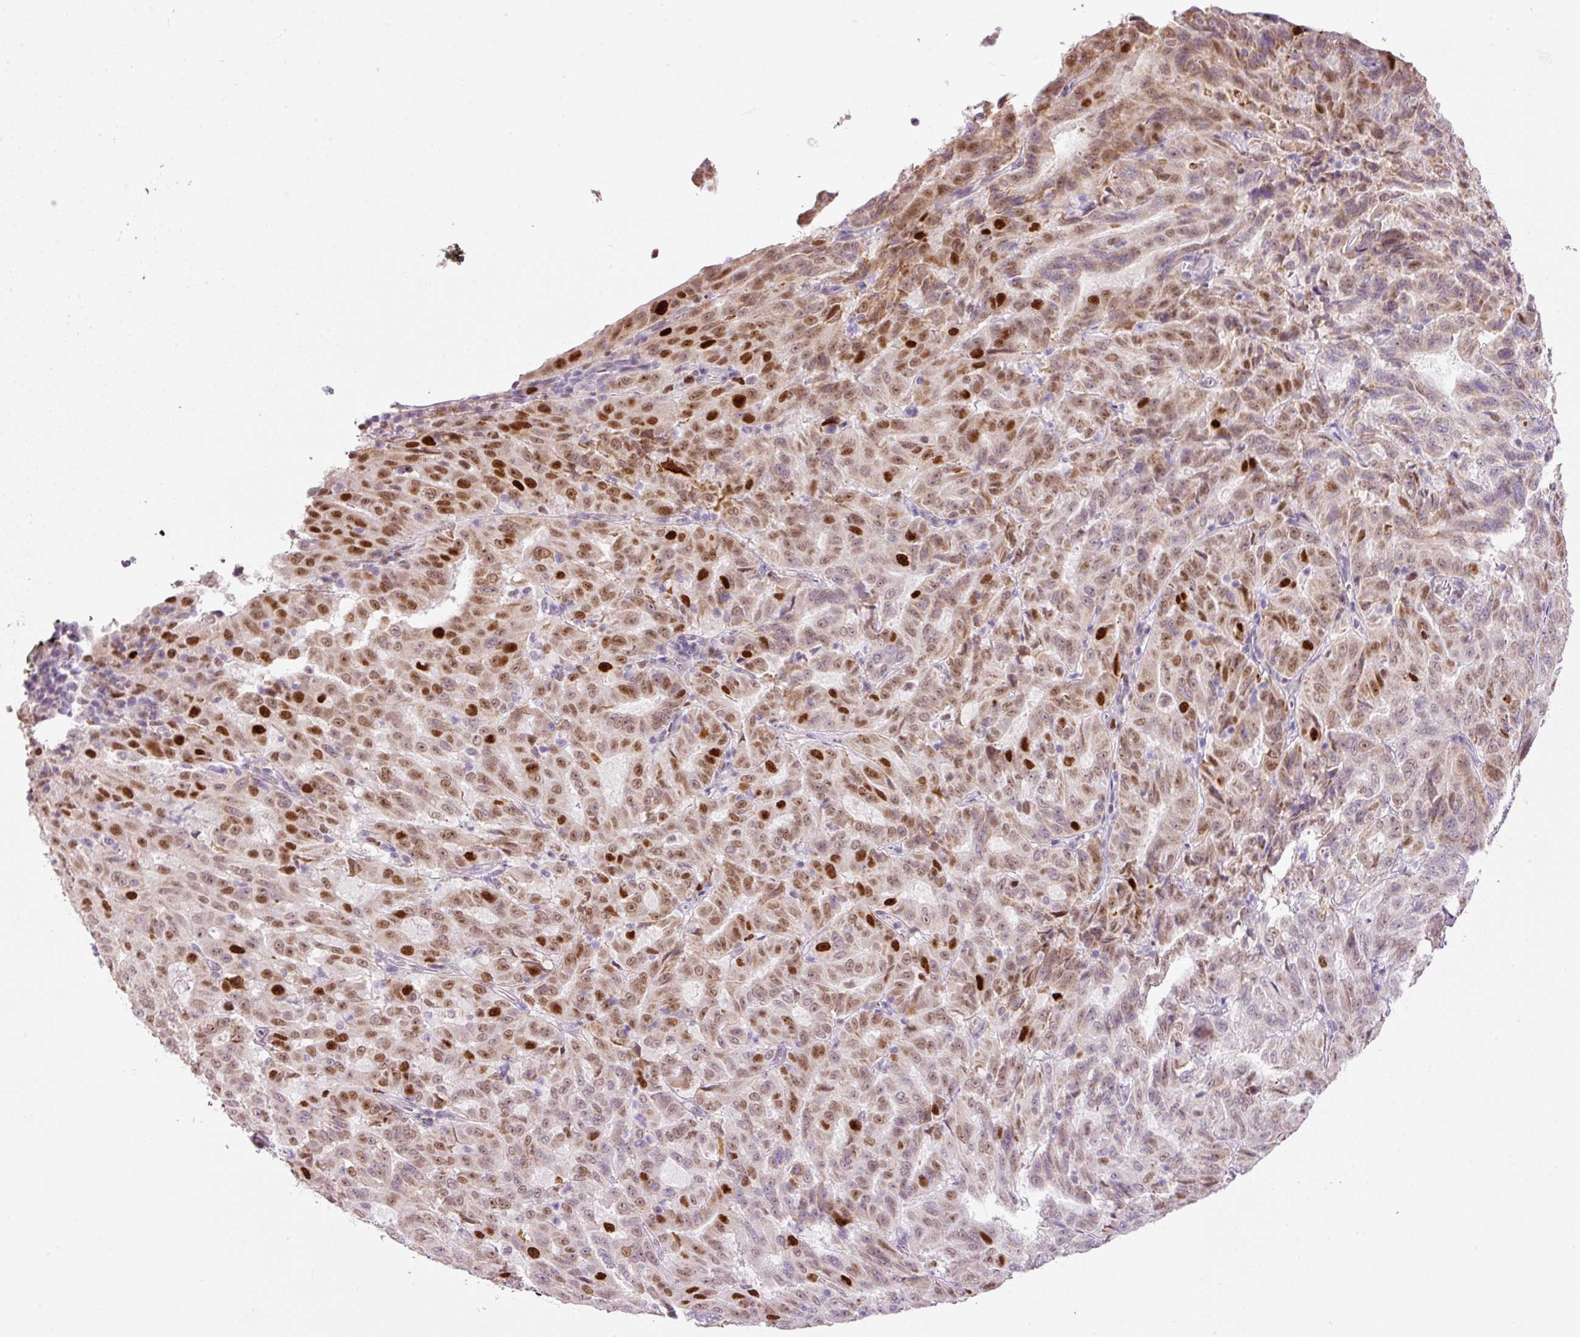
{"staining": {"intensity": "moderate", "quantity": "25%-75%", "location": "nuclear"}, "tissue": "pancreatic cancer", "cell_type": "Tumor cells", "image_type": "cancer", "snomed": [{"axis": "morphology", "description": "Adenocarcinoma, NOS"}, {"axis": "topography", "description": "Pancreas"}], "caption": "Brown immunohistochemical staining in human pancreatic cancer (adenocarcinoma) demonstrates moderate nuclear staining in about 25%-75% of tumor cells. Nuclei are stained in blue.", "gene": "KPNA2", "patient": {"sex": "male", "age": 63}}